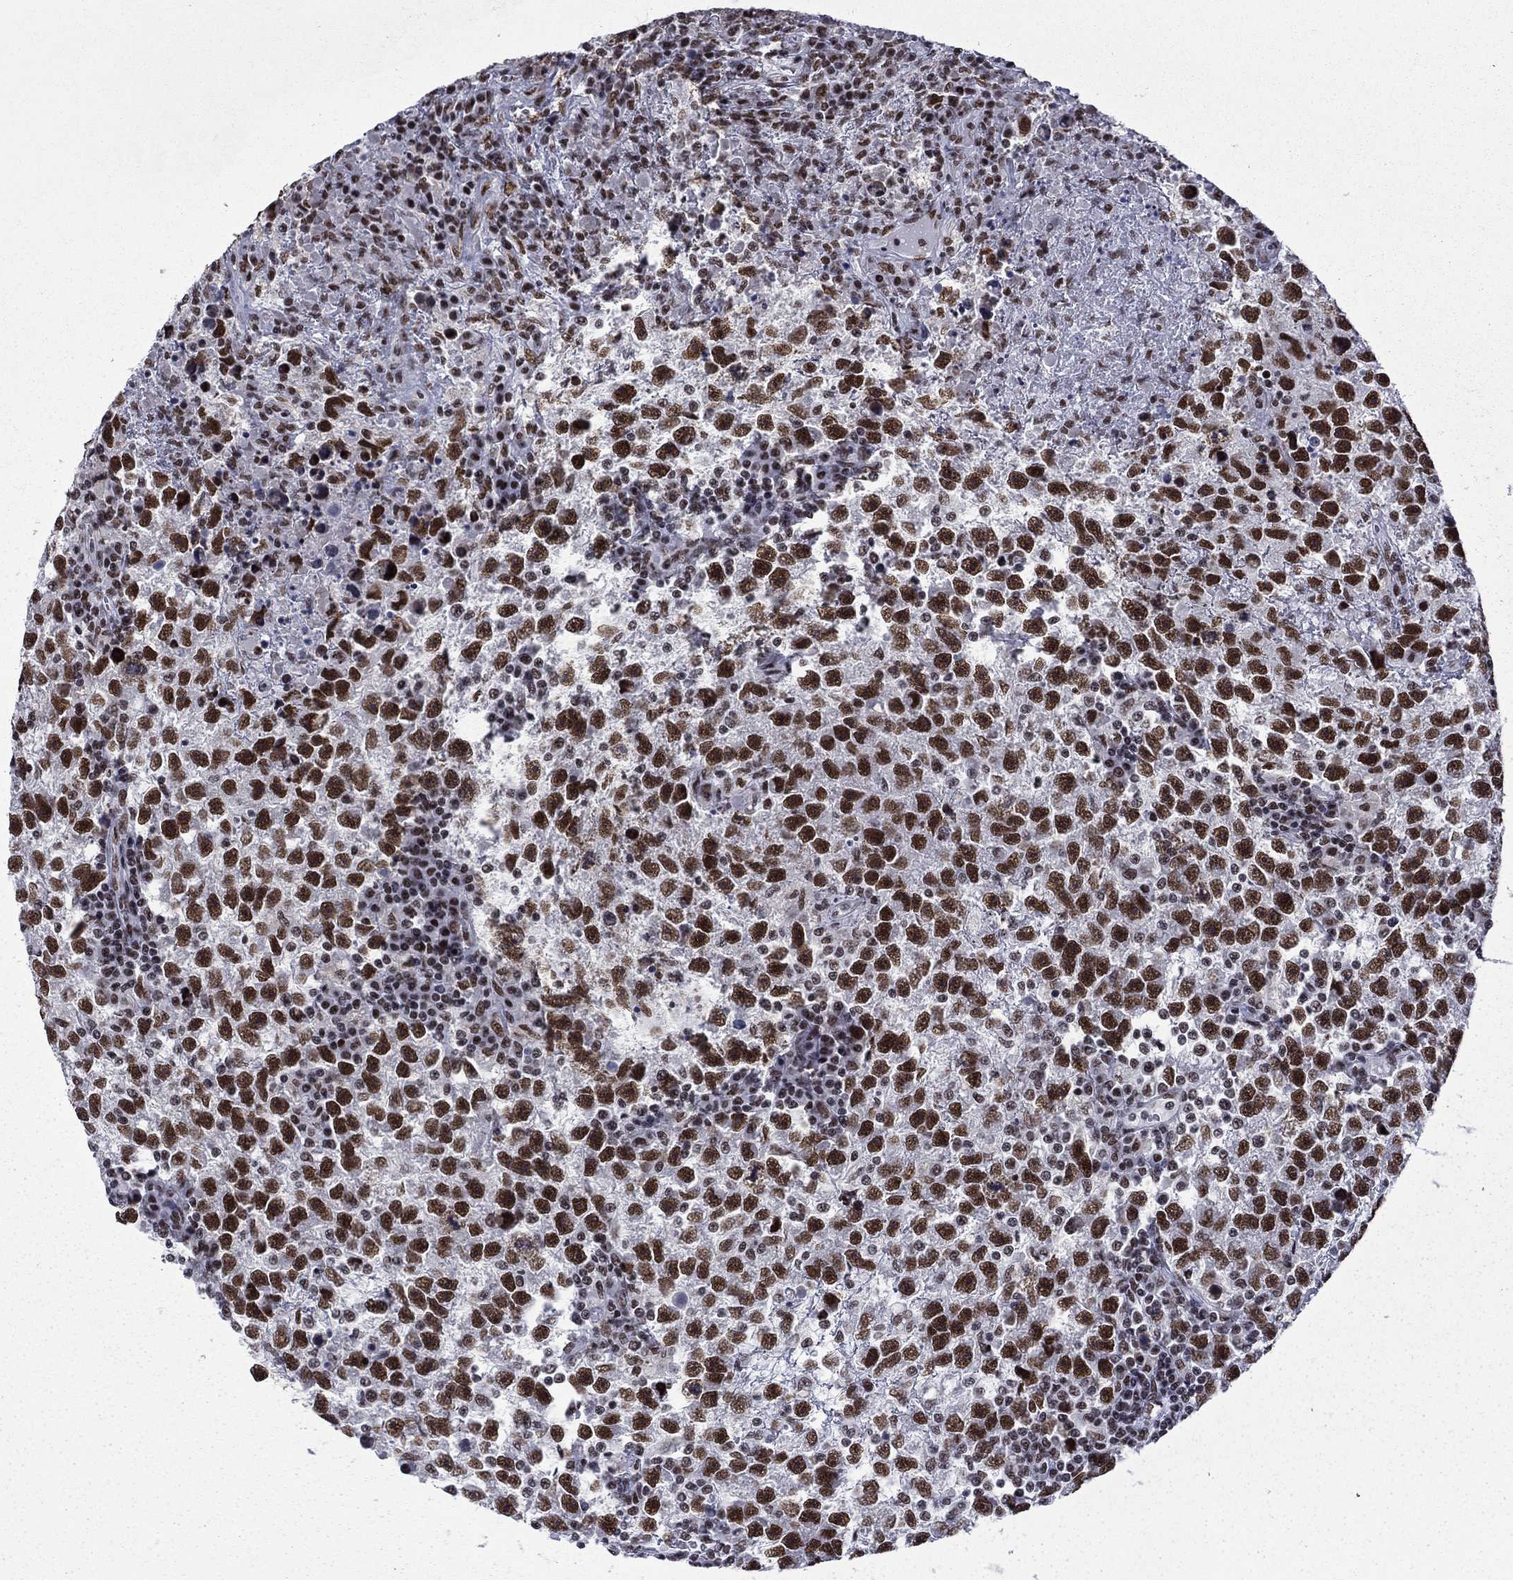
{"staining": {"intensity": "strong", "quantity": ">75%", "location": "nuclear"}, "tissue": "testis cancer", "cell_type": "Tumor cells", "image_type": "cancer", "snomed": [{"axis": "morphology", "description": "Seminoma, NOS"}, {"axis": "topography", "description": "Testis"}], "caption": "This photomicrograph reveals seminoma (testis) stained with immunohistochemistry to label a protein in brown. The nuclear of tumor cells show strong positivity for the protein. Nuclei are counter-stained blue.", "gene": "ETV5", "patient": {"sex": "male", "age": 47}}